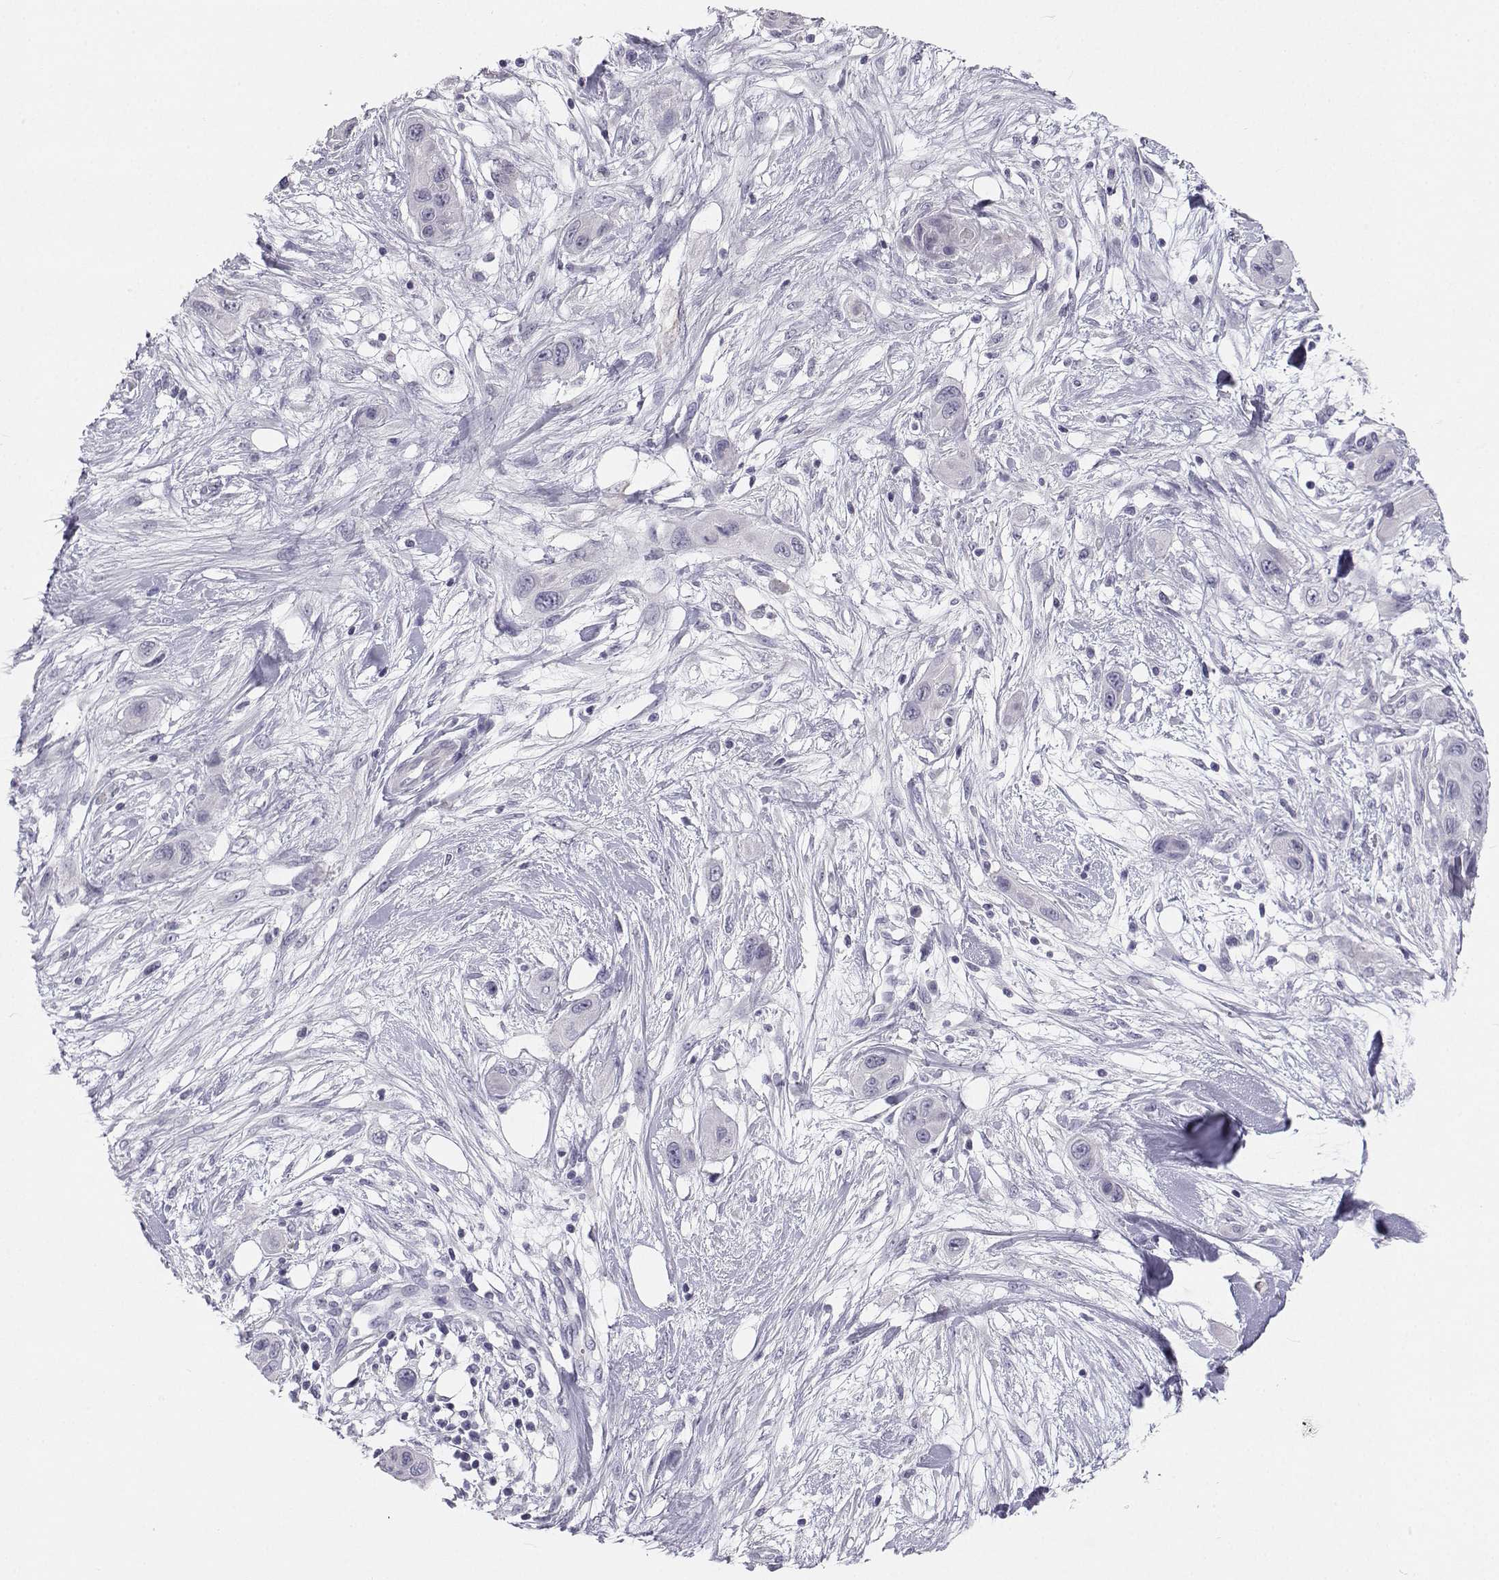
{"staining": {"intensity": "negative", "quantity": "none", "location": "none"}, "tissue": "skin cancer", "cell_type": "Tumor cells", "image_type": "cancer", "snomed": [{"axis": "morphology", "description": "Squamous cell carcinoma, NOS"}, {"axis": "topography", "description": "Skin"}], "caption": "Immunohistochemistry (IHC) histopathology image of neoplastic tissue: squamous cell carcinoma (skin) stained with DAB (3,3'-diaminobenzidine) demonstrates no significant protein staining in tumor cells.", "gene": "SYCE1", "patient": {"sex": "male", "age": 79}}